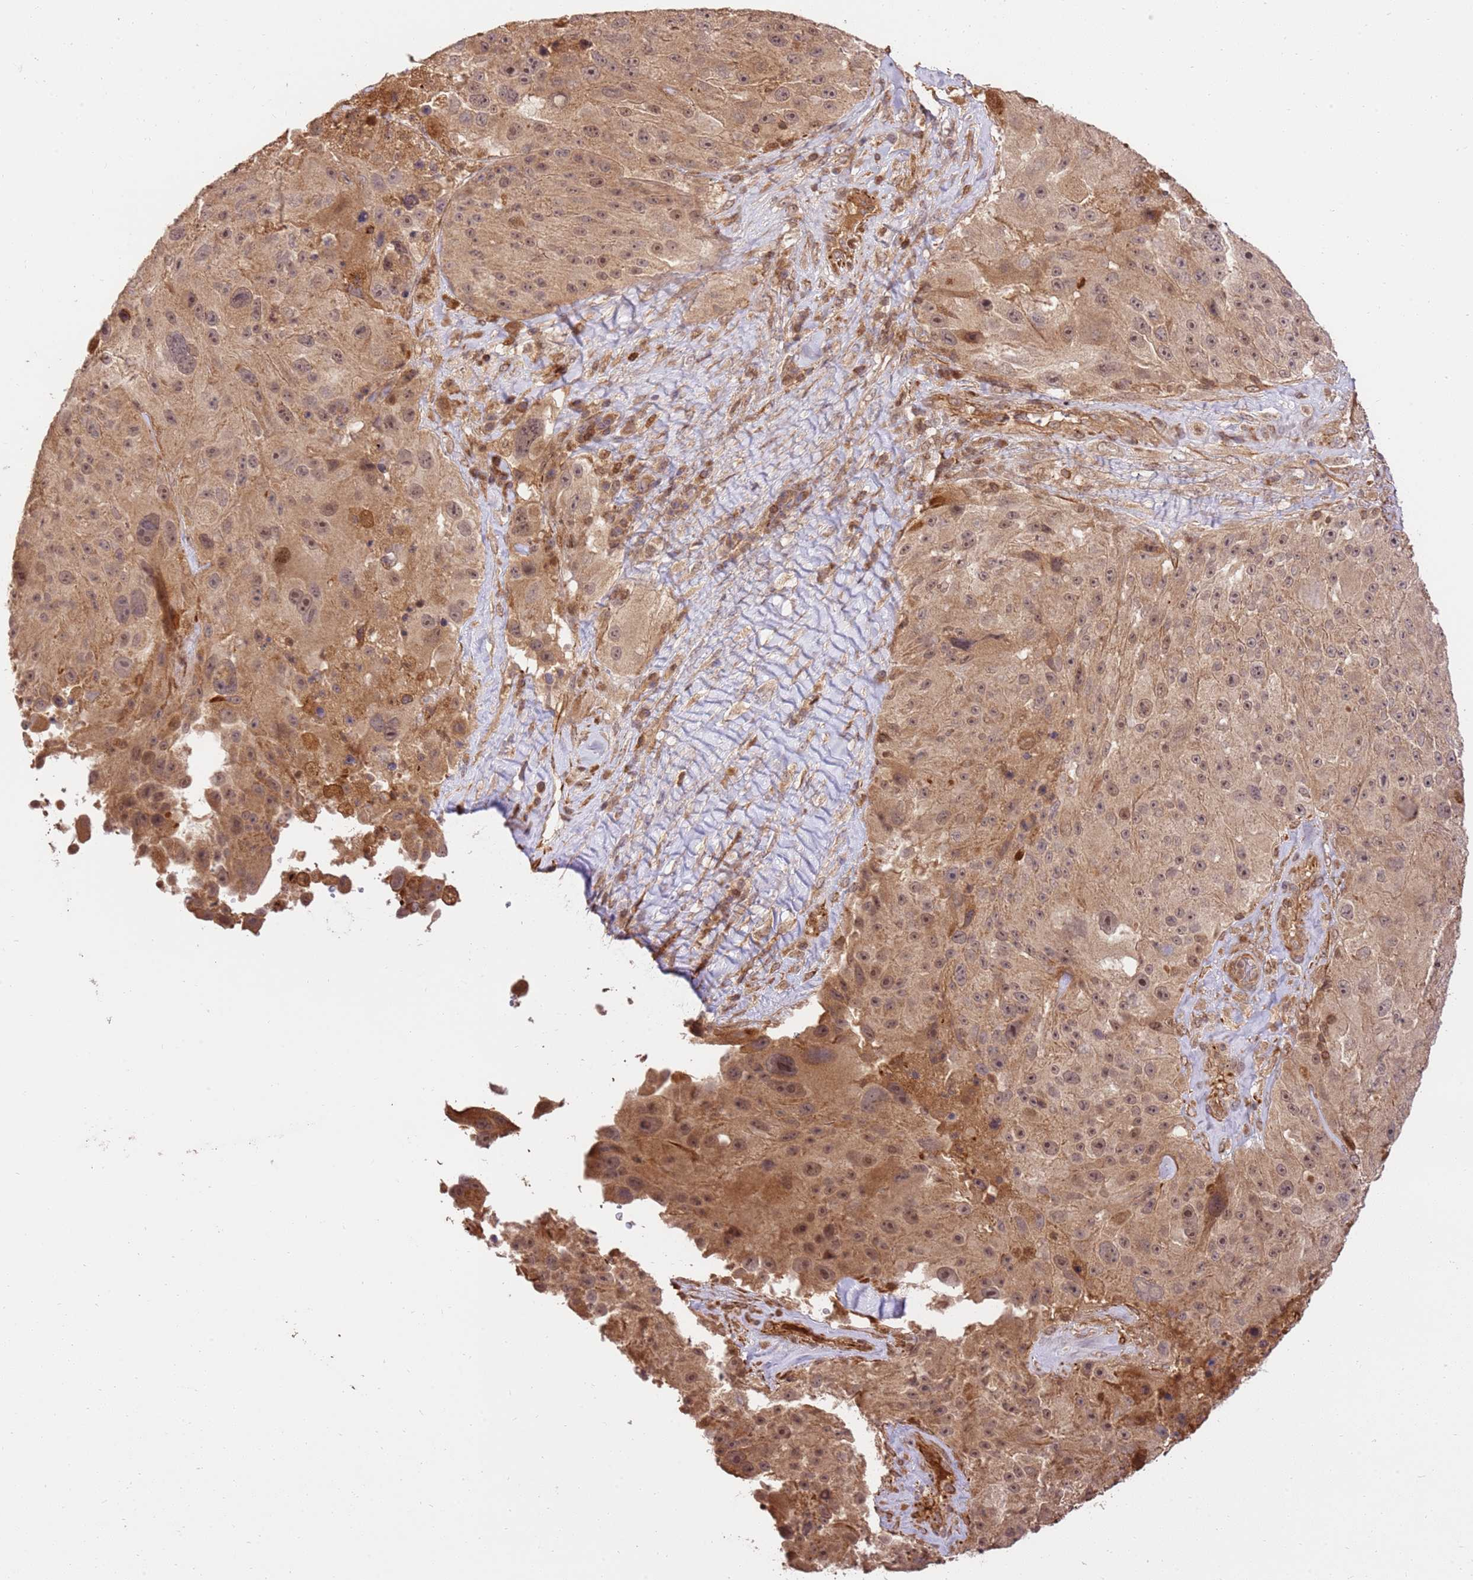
{"staining": {"intensity": "moderate", "quantity": ">75%", "location": "cytoplasmic/membranous"}, "tissue": "melanoma", "cell_type": "Tumor cells", "image_type": "cancer", "snomed": [{"axis": "morphology", "description": "Malignant melanoma, Metastatic site"}, {"axis": "topography", "description": "Lymph node"}], "caption": "Protein expression analysis of human malignant melanoma (metastatic site) reveals moderate cytoplasmic/membranous staining in about >75% of tumor cells.", "gene": "KATNAL2", "patient": {"sex": "male", "age": 62}}